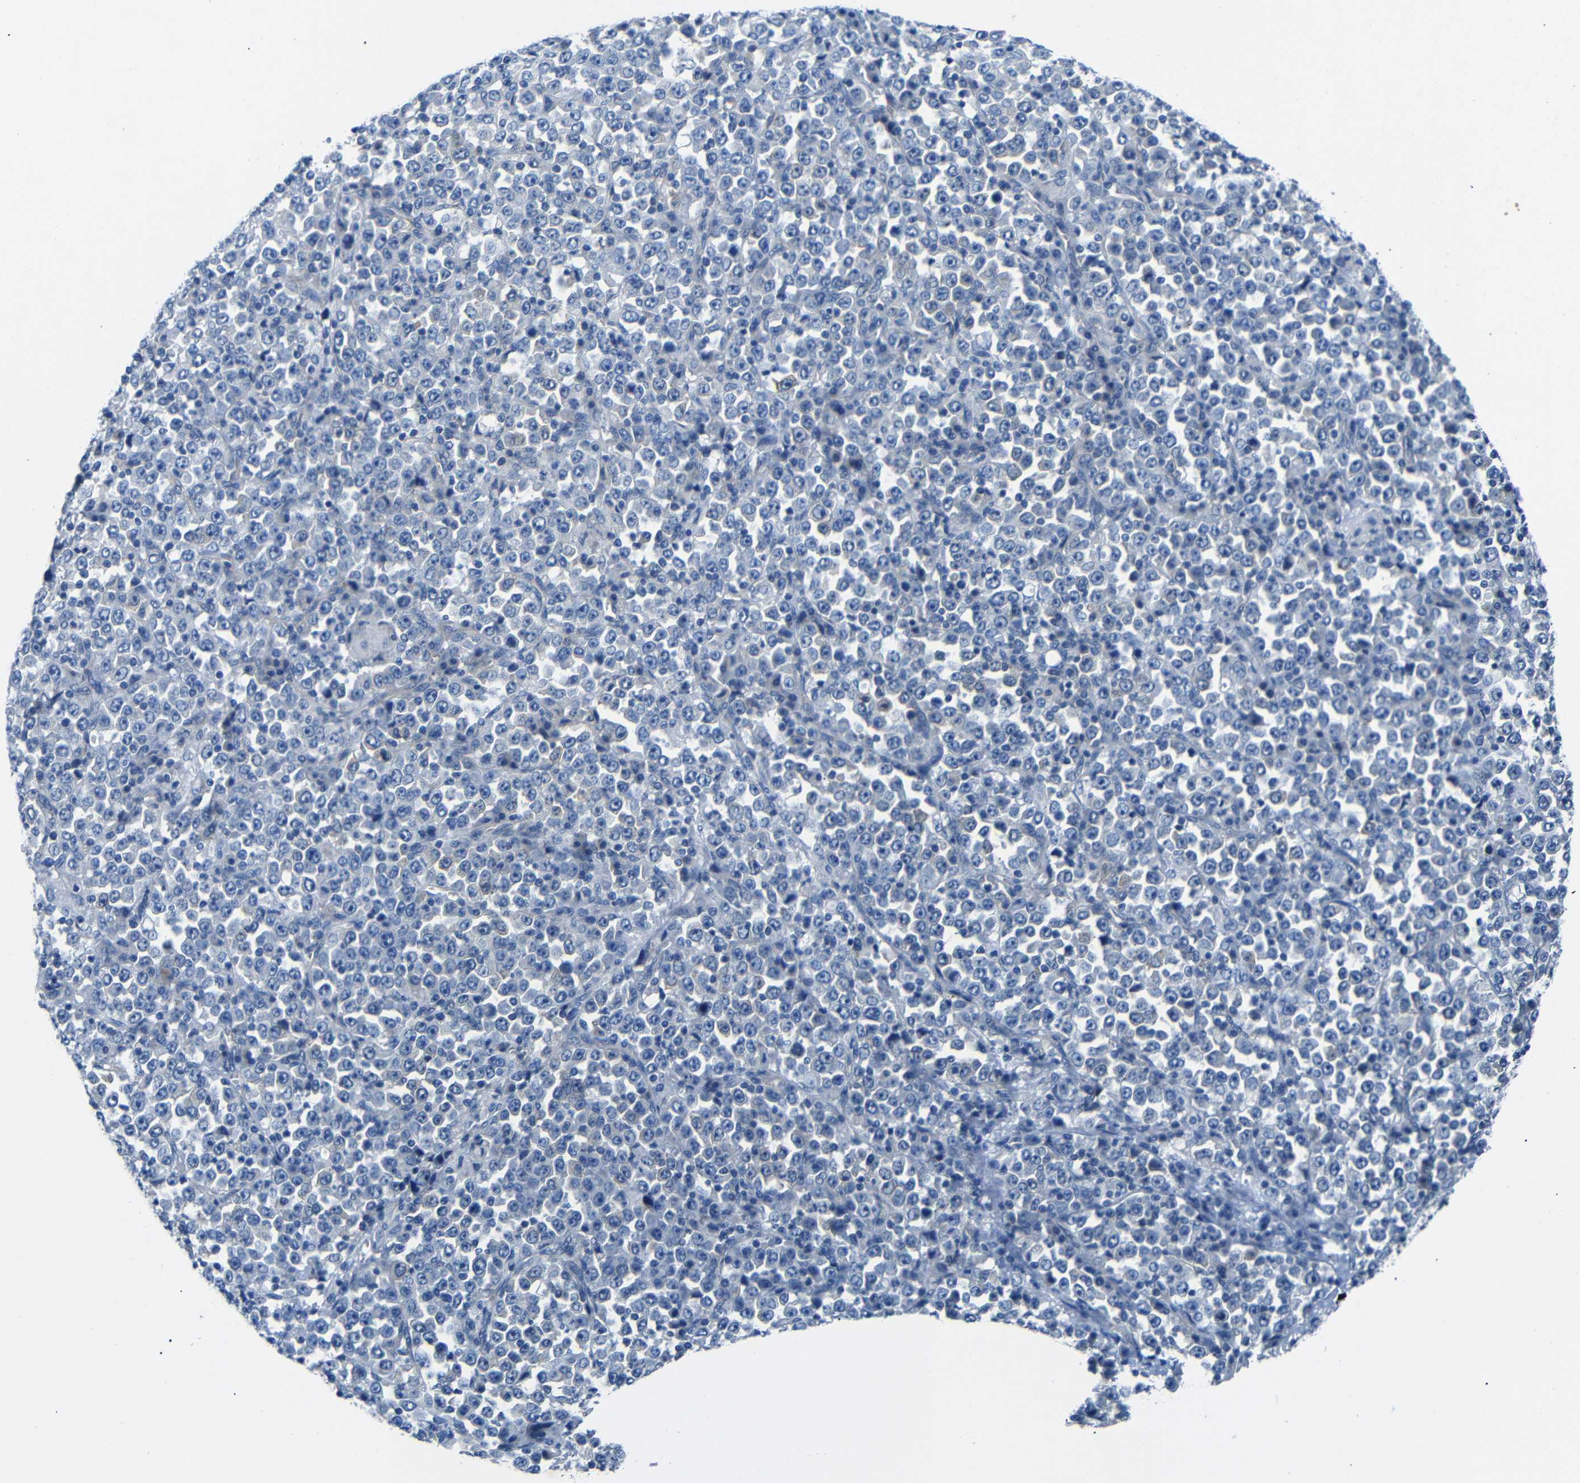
{"staining": {"intensity": "negative", "quantity": "none", "location": "none"}, "tissue": "stomach cancer", "cell_type": "Tumor cells", "image_type": "cancer", "snomed": [{"axis": "morphology", "description": "Normal tissue, NOS"}, {"axis": "morphology", "description": "Adenocarcinoma, NOS"}, {"axis": "topography", "description": "Stomach, upper"}, {"axis": "topography", "description": "Stomach"}], "caption": "DAB (3,3'-diaminobenzidine) immunohistochemical staining of stomach cancer (adenocarcinoma) reveals no significant staining in tumor cells.", "gene": "DCP1A", "patient": {"sex": "male", "age": 59}}